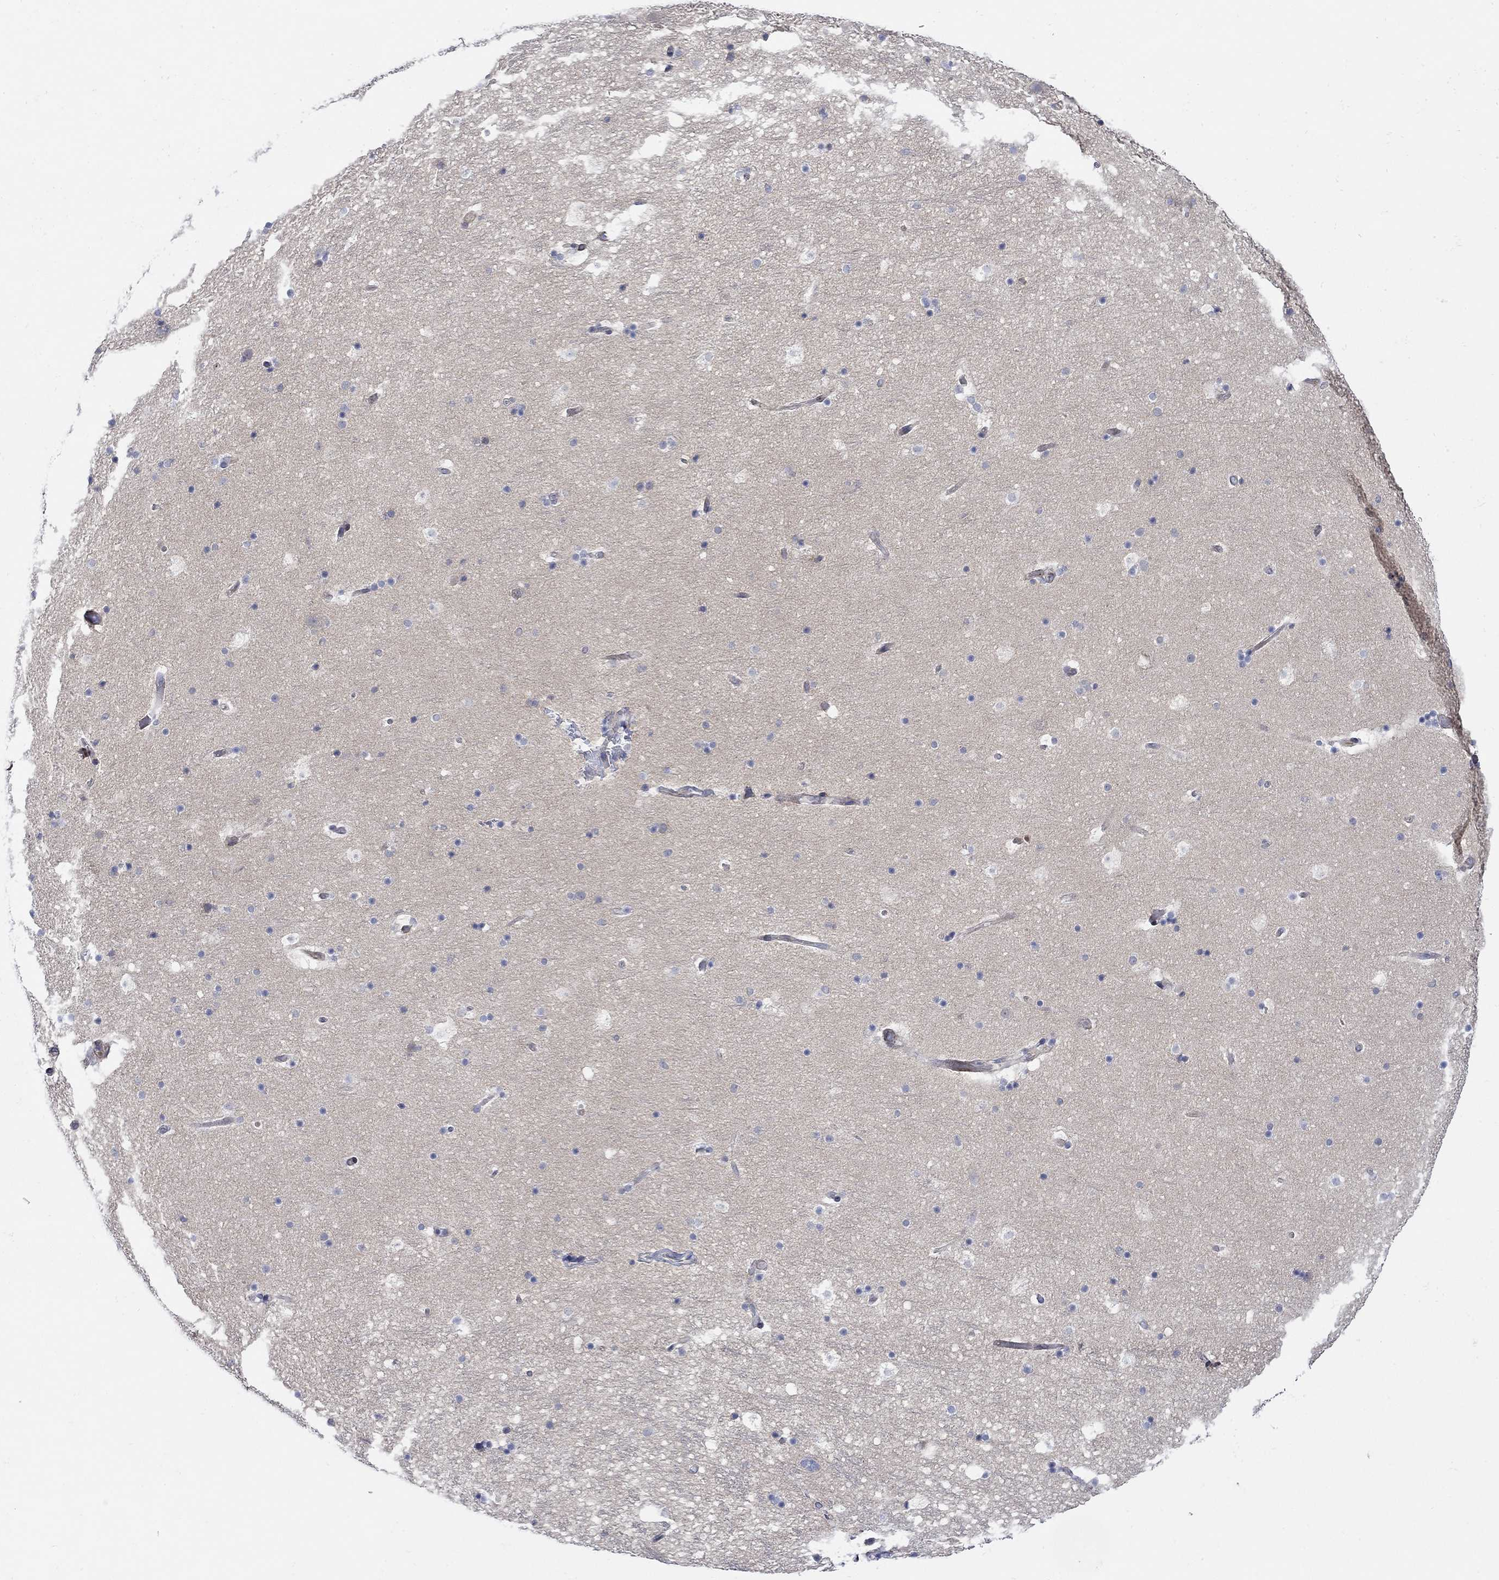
{"staining": {"intensity": "negative", "quantity": "none", "location": "none"}, "tissue": "hippocampus", "cell_type": "Glial cells", "image_type": "normal", "snomed": [{"axis": "morphology", "description": "Normal tissue, NOS"}, {"axis": "topography", "description": "Hippocampus"}], "caption": "This histopathology image is of unremarkable hippocampus stained with immunohistochemistry (IHC) to label a protein in brown with the nuclei are counter-stained blue. There is no expression in glial cells.", "gene": "SCN7A", "patient": {"sex": "male", "age": 51}}